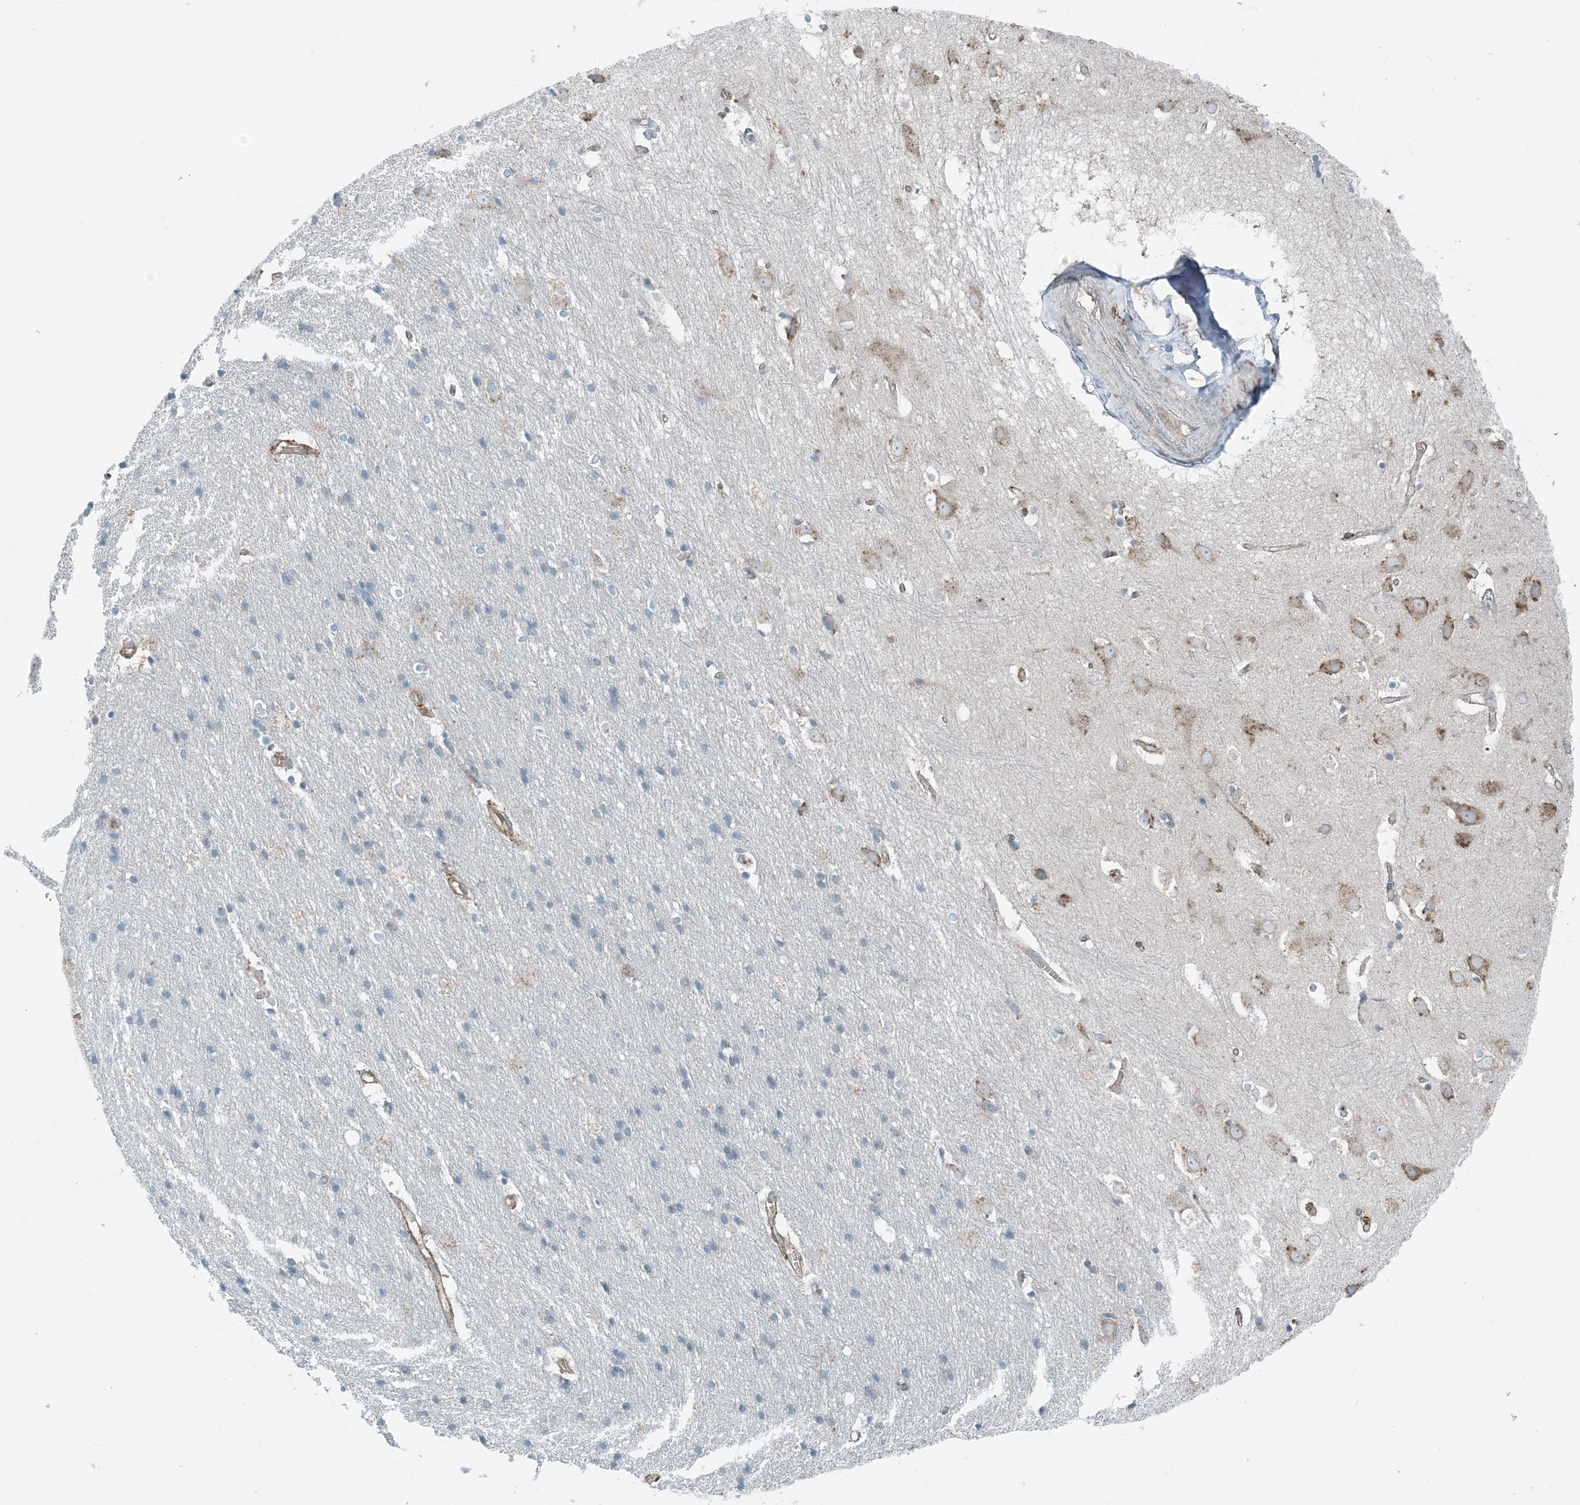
{"staining": {"intensity": "moderate", "quantity": ">75%", "location": "cytoplasmic/membranous"}, "tissue": "cerebral cortex", "cell_type": "Endothelial cells", "image_type": "normal", "snomed": [{"axis": "morphology", "description": "Normal tissue, NOS"}, {"axis": "topography", "description": "Cerebral cortex"}], "caption": "Immunohistochemistry (DAB (3,3'-diaminobenzidine)) staining of unremarkable human cerebral cortex demonstrates moderate cytoplasmic/membranous protein positivity in approximately >75% of endothelial cells.", "gene": "CERKL", "patient": {"sex": "male", "age": 54}}